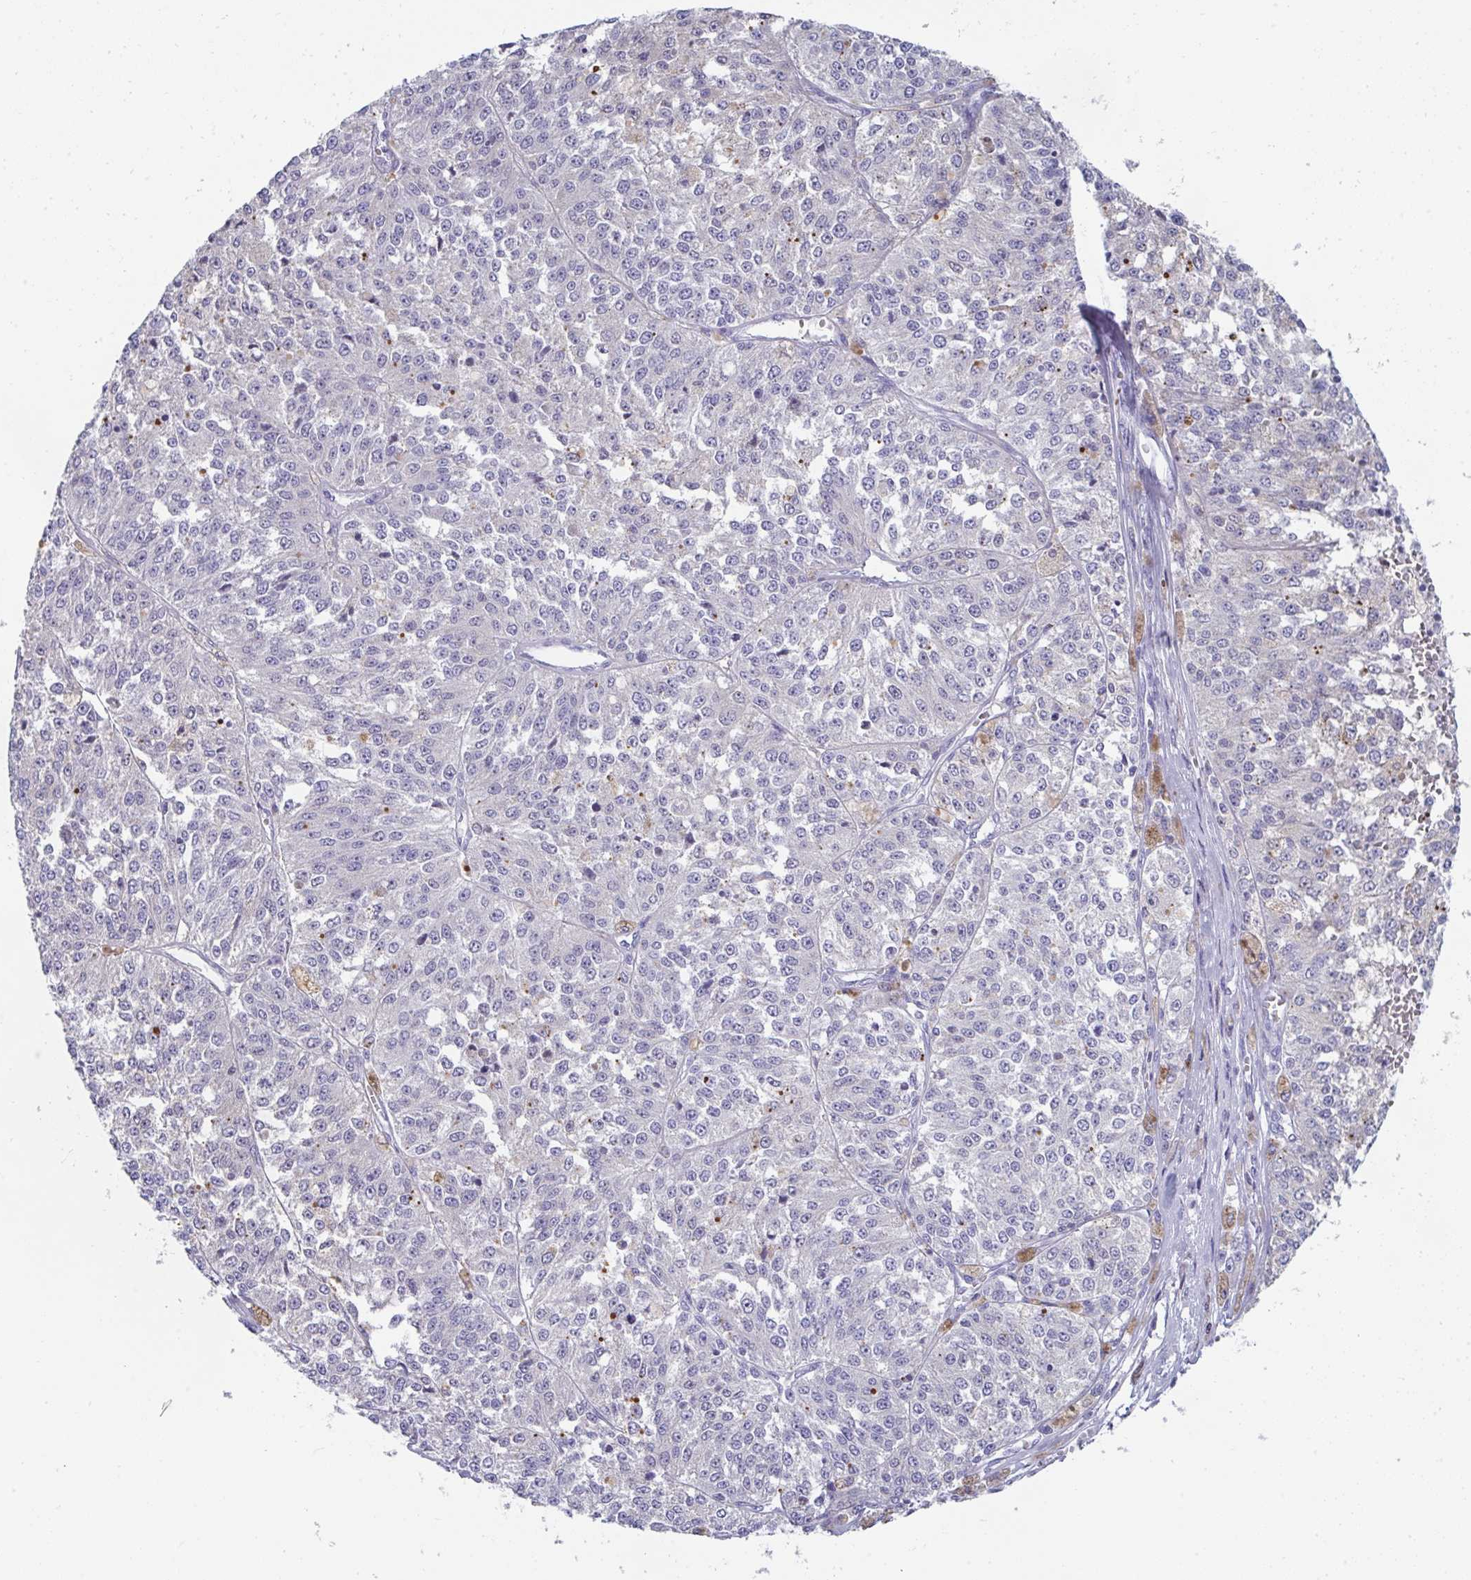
{"staining": {"intensity": "negative", "quantity": "none", "location": "none"}, "tissue": "melanoma", "cell_type": "Tumor cells", "image_type": "cancer", "snomed": [{"axis": "morphology", "description": "Malignant melanoma, Metastatic site"}, {"axis": "topography", "description": "Lymph node"}], "caption": "High power microscopy histopathology image of an immunohistochemistry (IHC) histopathology image of malignant melanoma (metastatic site), revealing no significant staining in tumor cells. (Brightfield microscopy of DAB (3,3'-diaminobenzidine) IHC at high magnification).", "gene": "MGAM2", "patient": {"sex": "female", "age": 64}}